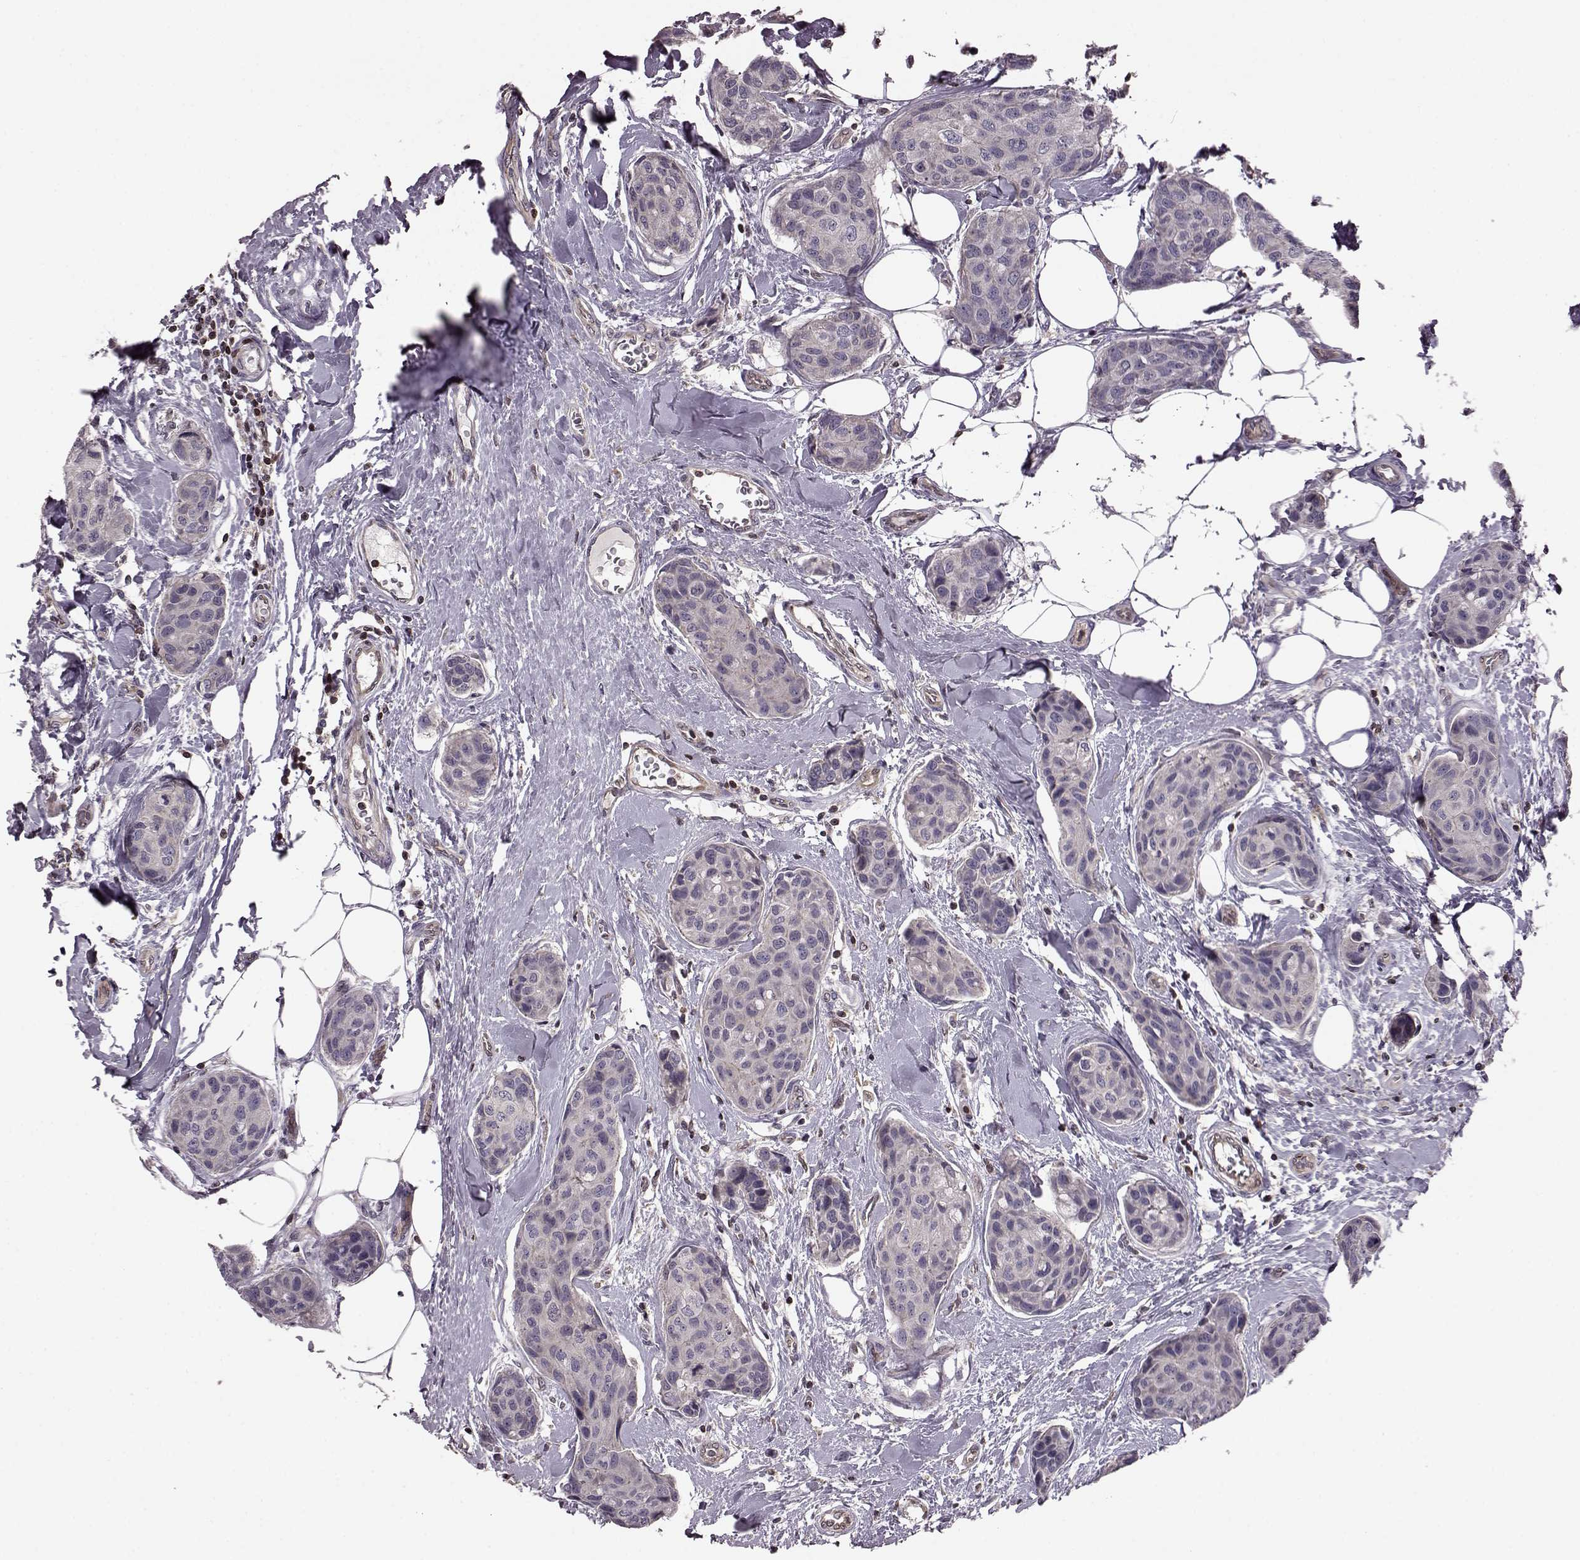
{"staining": {"intensity": "negative", "quantity": "none", "location": "none"}, "tissue": "breast cancer", "cell_type": "Tumor cells", "image_type": "cancer", "snomed": [{"axis": "morphology", "description": "Duct carcinoma"}, {"axis": "topography", "description": "Breast"}], "caption": "An immunohistochemistry (IHC) photomicrograph of breast invasive ductal carcinoma is shown. There is no staining in tumor cells of breast invasive ductal carcinoma.", "gene": "CDC42SE1", "patient": {"sex": "female", "age": 80}}